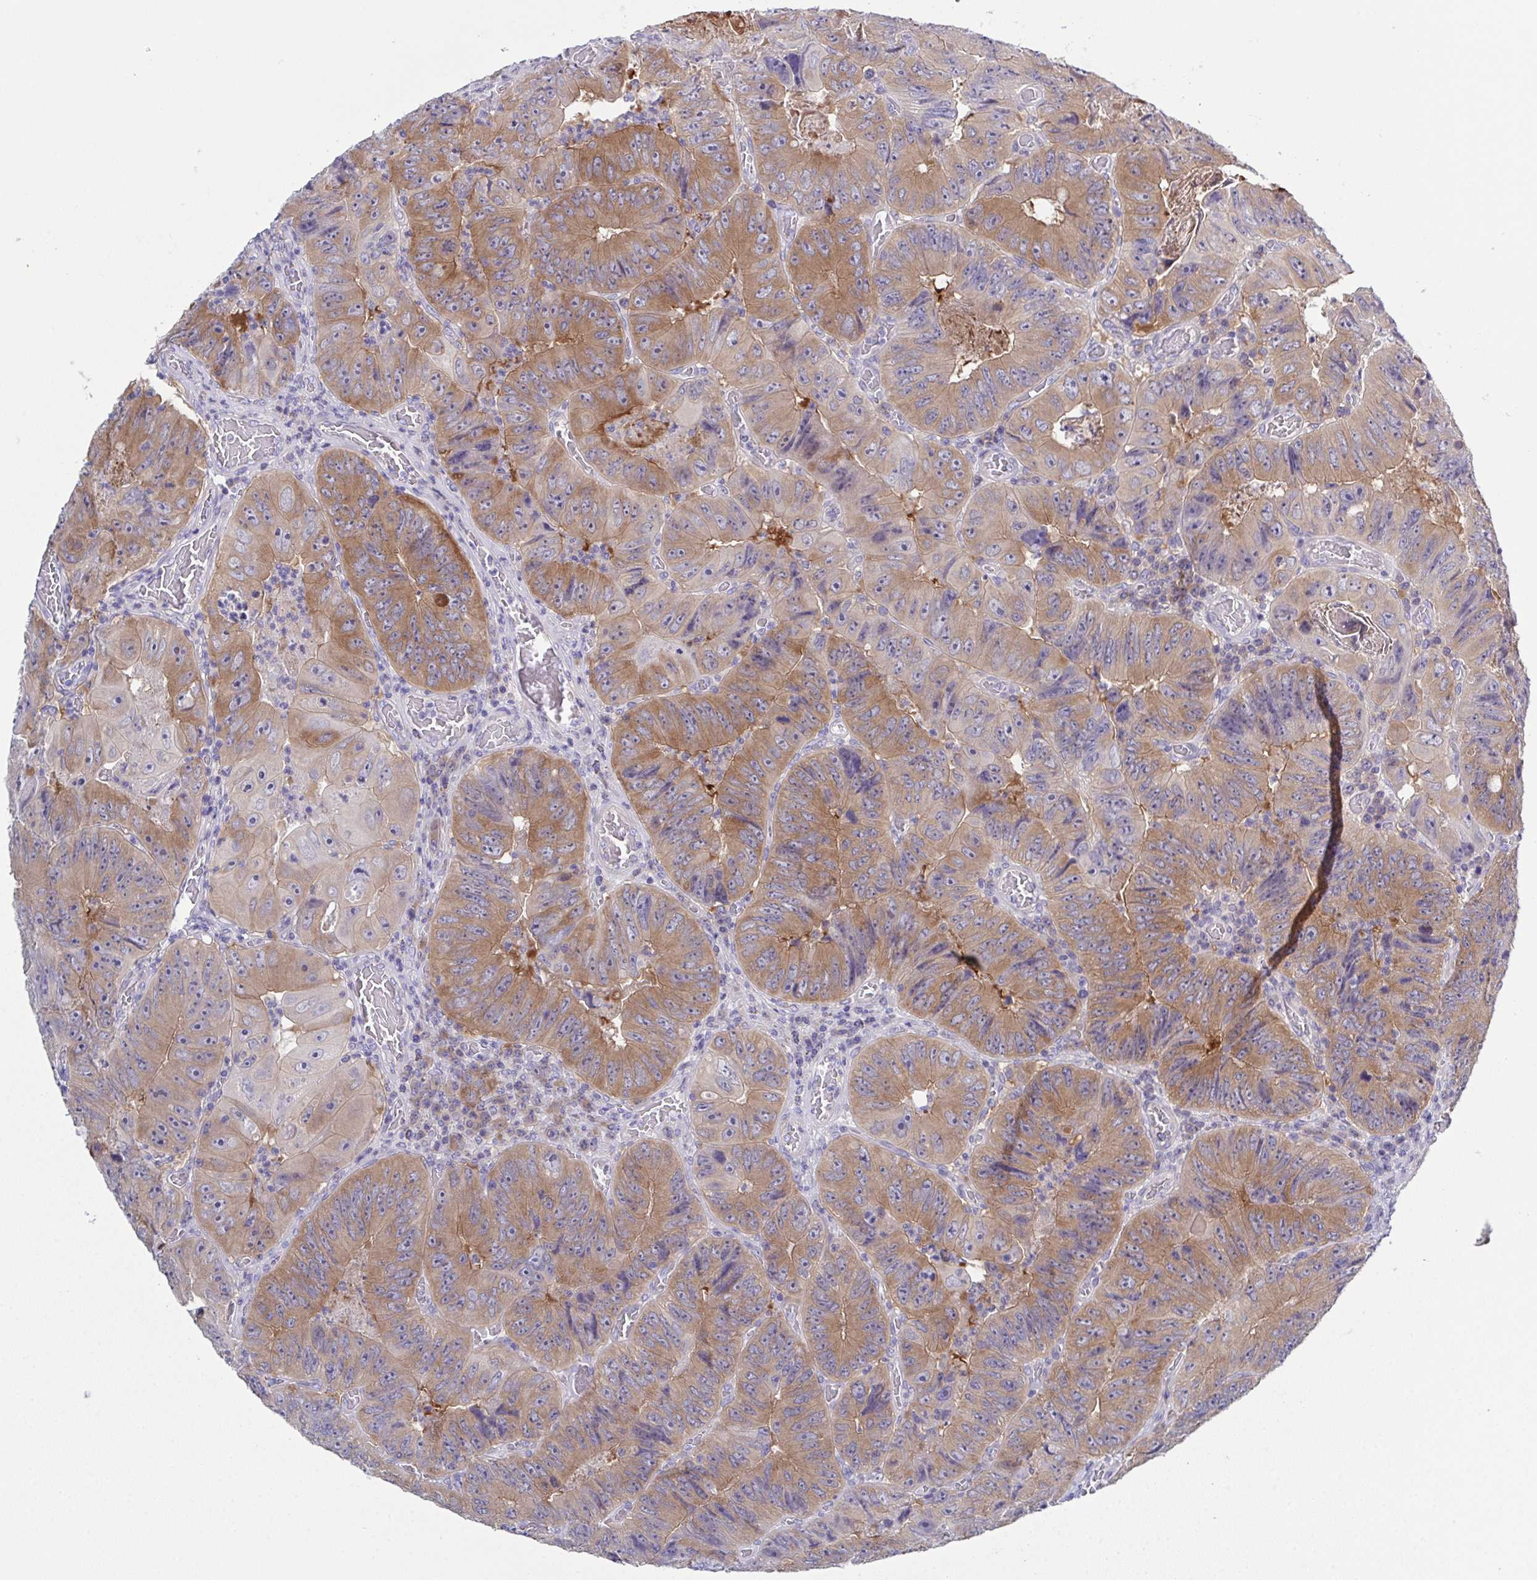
{"staining": {"intensity": "moderate", "quantity": ">75%", "location": "cytoplasmic/membranous"}, "tissue": "colorectal cancer", "cell_type": "Tumor cells", "image_type": "cancer", "snomed": [{"axis": "morphology", "description": "Adenocarcinoma, NOS"}, {"axis": "topography", "description": "Colon"}], "caption": "A histopathology image of colorectal cancer stained for a protein reveals moderate cytoplasmic/membranous brown staining in tumor cells.", "gene": "CFAP97D1", "patient": {"sex": "female", "age": 84}}